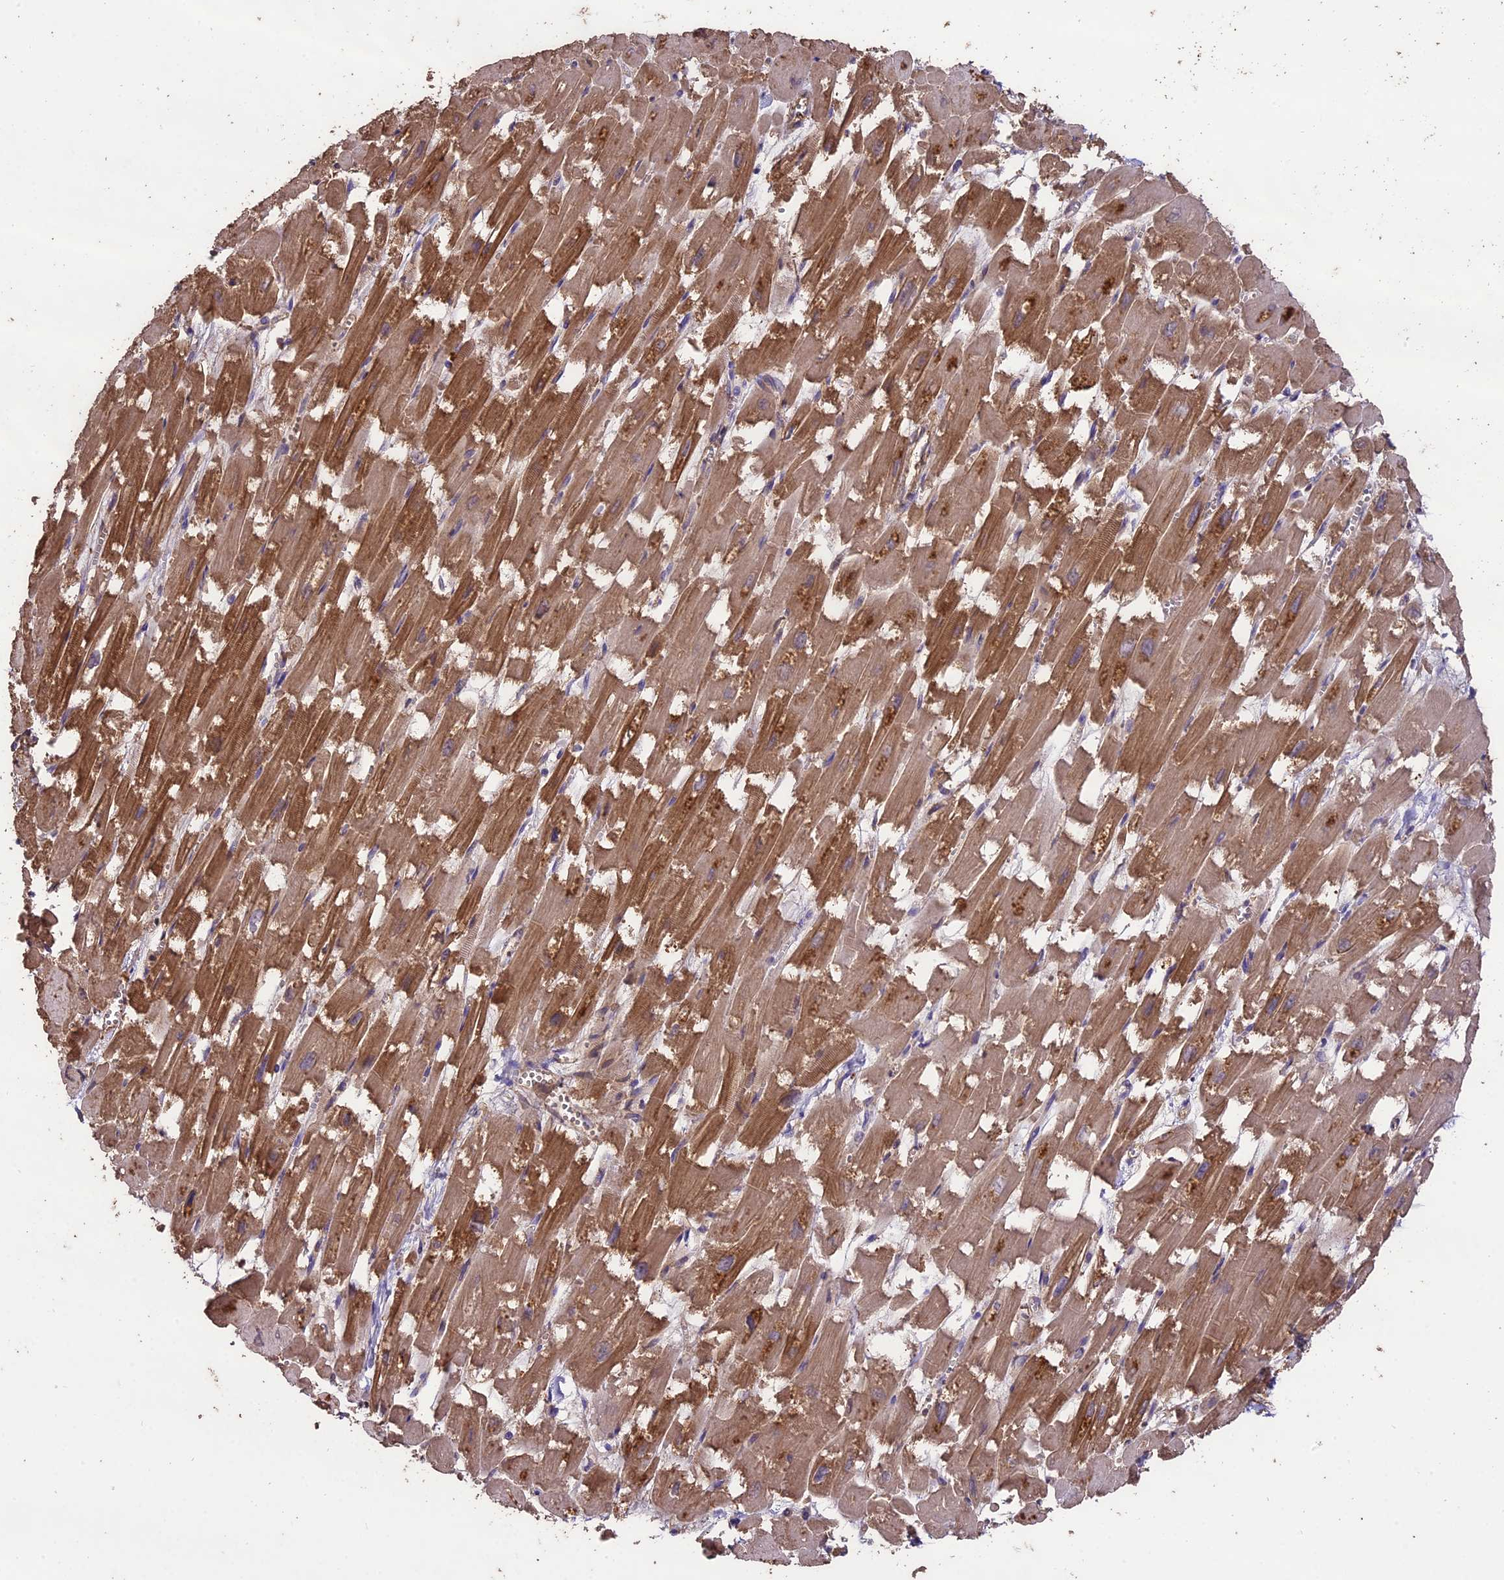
{"staining": {"intensity": "moderate", "quantity": ">75%", "location": "cytoplasmic/membranous"}, "tissue": "heart muscle", "cell_type": "Cardiomyocytes", "image_type": "normal", "snomed": [{"axis": "morphology", "description": "Normal tissue, NOS"}, {"axis": "topography", "description": "Heart"}], "caption": "The immunohistochemical stain labels moderate cytoplasmic/membranous expression in cardiomyocytes of unremarkable heart muscle.", "gene": "TTLL10", "patient": {"sex": "male", "age": 54}}